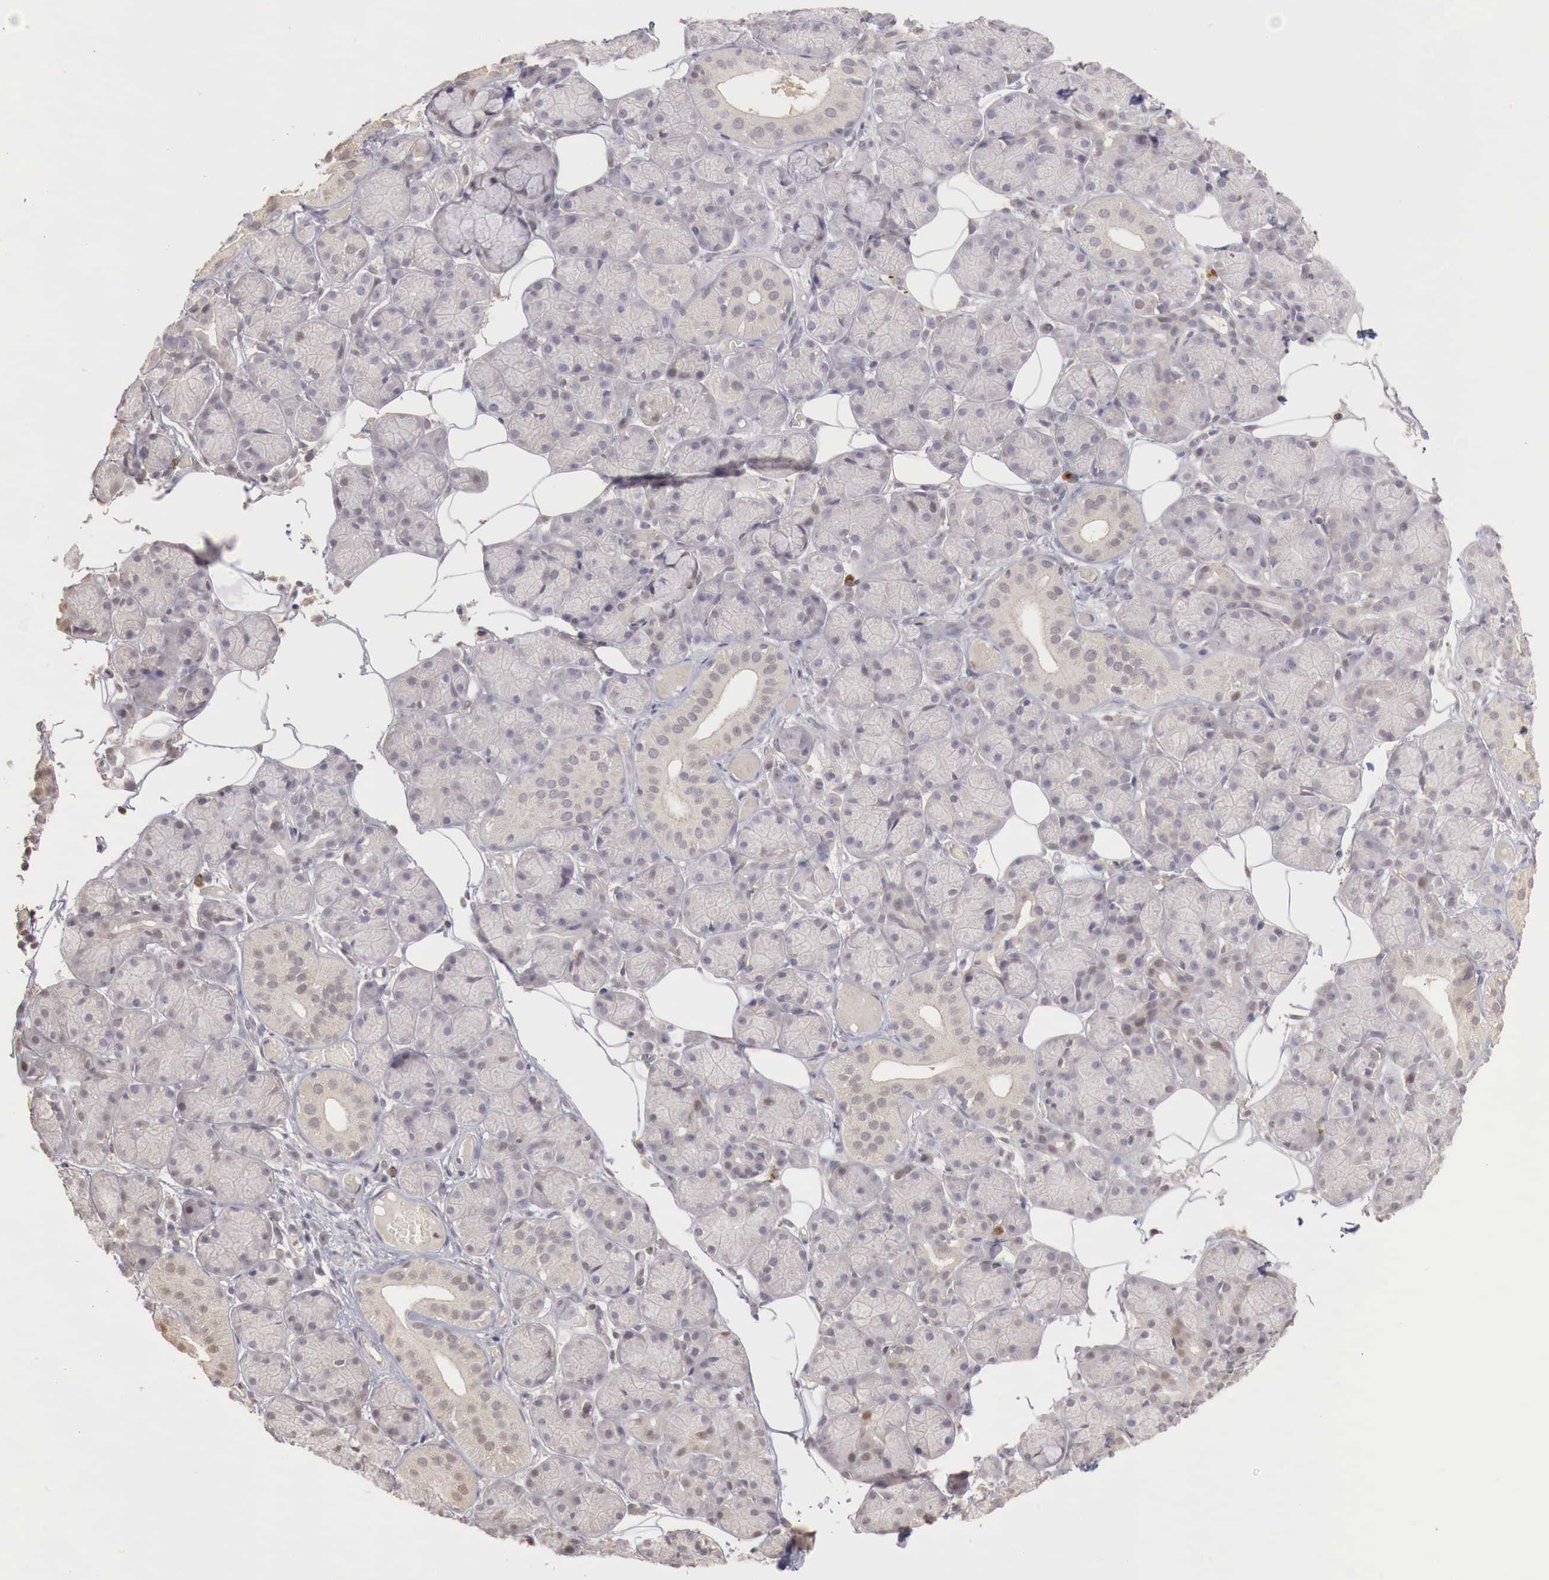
{"staining": {"intensity": "weak", "quantity": "25%-75%", "location": "cytoplasmic/membranous"}, "tissue": "salivary gland", "cell_type": "Glandular cells", "image_type": "normal", "snomed": [{"axis": "morphology", "description": "Normal tissue, NOS"}, {"axis": "topography", "description": "Salivary gland"}], "caption": "A histopathology image showing weak cytoplasmic/membranous positivity in approximately 25%-75% of glandular cells in normal salivary gland, as visualized by brown immunohistochemical staining.", "gene": "TBC1D9", "patient": {"sex": "male", "age": 54}}